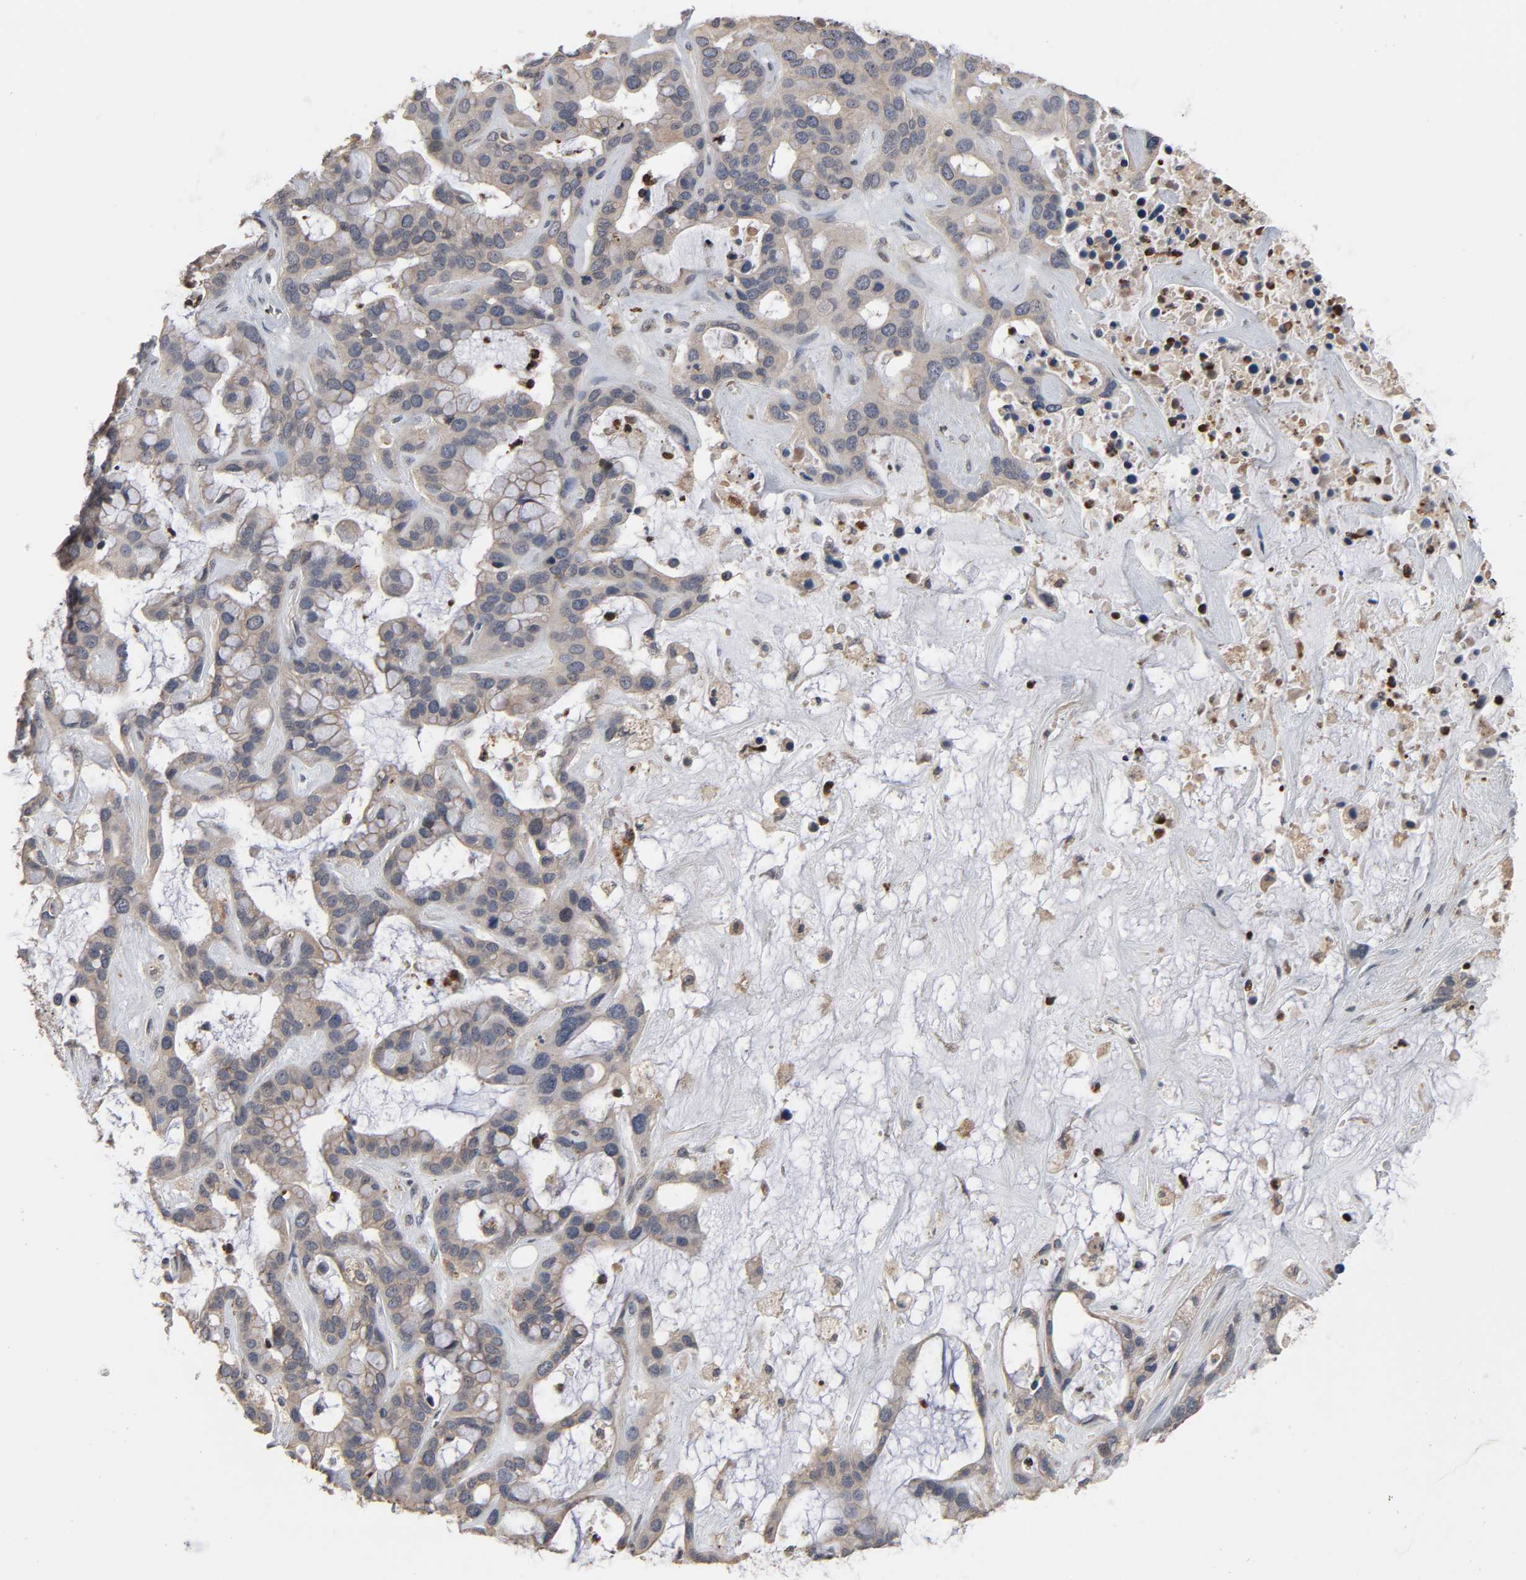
{"staining": {"intensity": "weak", "quantity": ">75%", "location": "cytoplasmic/membranous"}, "tissue": "liver cancer", "cell_type": "Tumor cells", "image_type": "cancer", "snomed": [{"axis": "morphology", "description": "Cholangiocarcinoma"}, {"axis": "topography", "description": "Liver"}], "caption": "Immunohistochemistry staining of liver cholangiocarcinoma, which displays low levels of weak cytoplasmic/membranous positivity in approximately >75% of tumor cells indicating weak cytoplasmic/membranous protein expression. The staining was performed using DAB (3,3'-diaminobenzidine) (brown) for protein detection and nuclei were counterstained in hematoxylin (blue).", "gene": "CCDC175", "patient": {"sex": "female", "age": 65}}